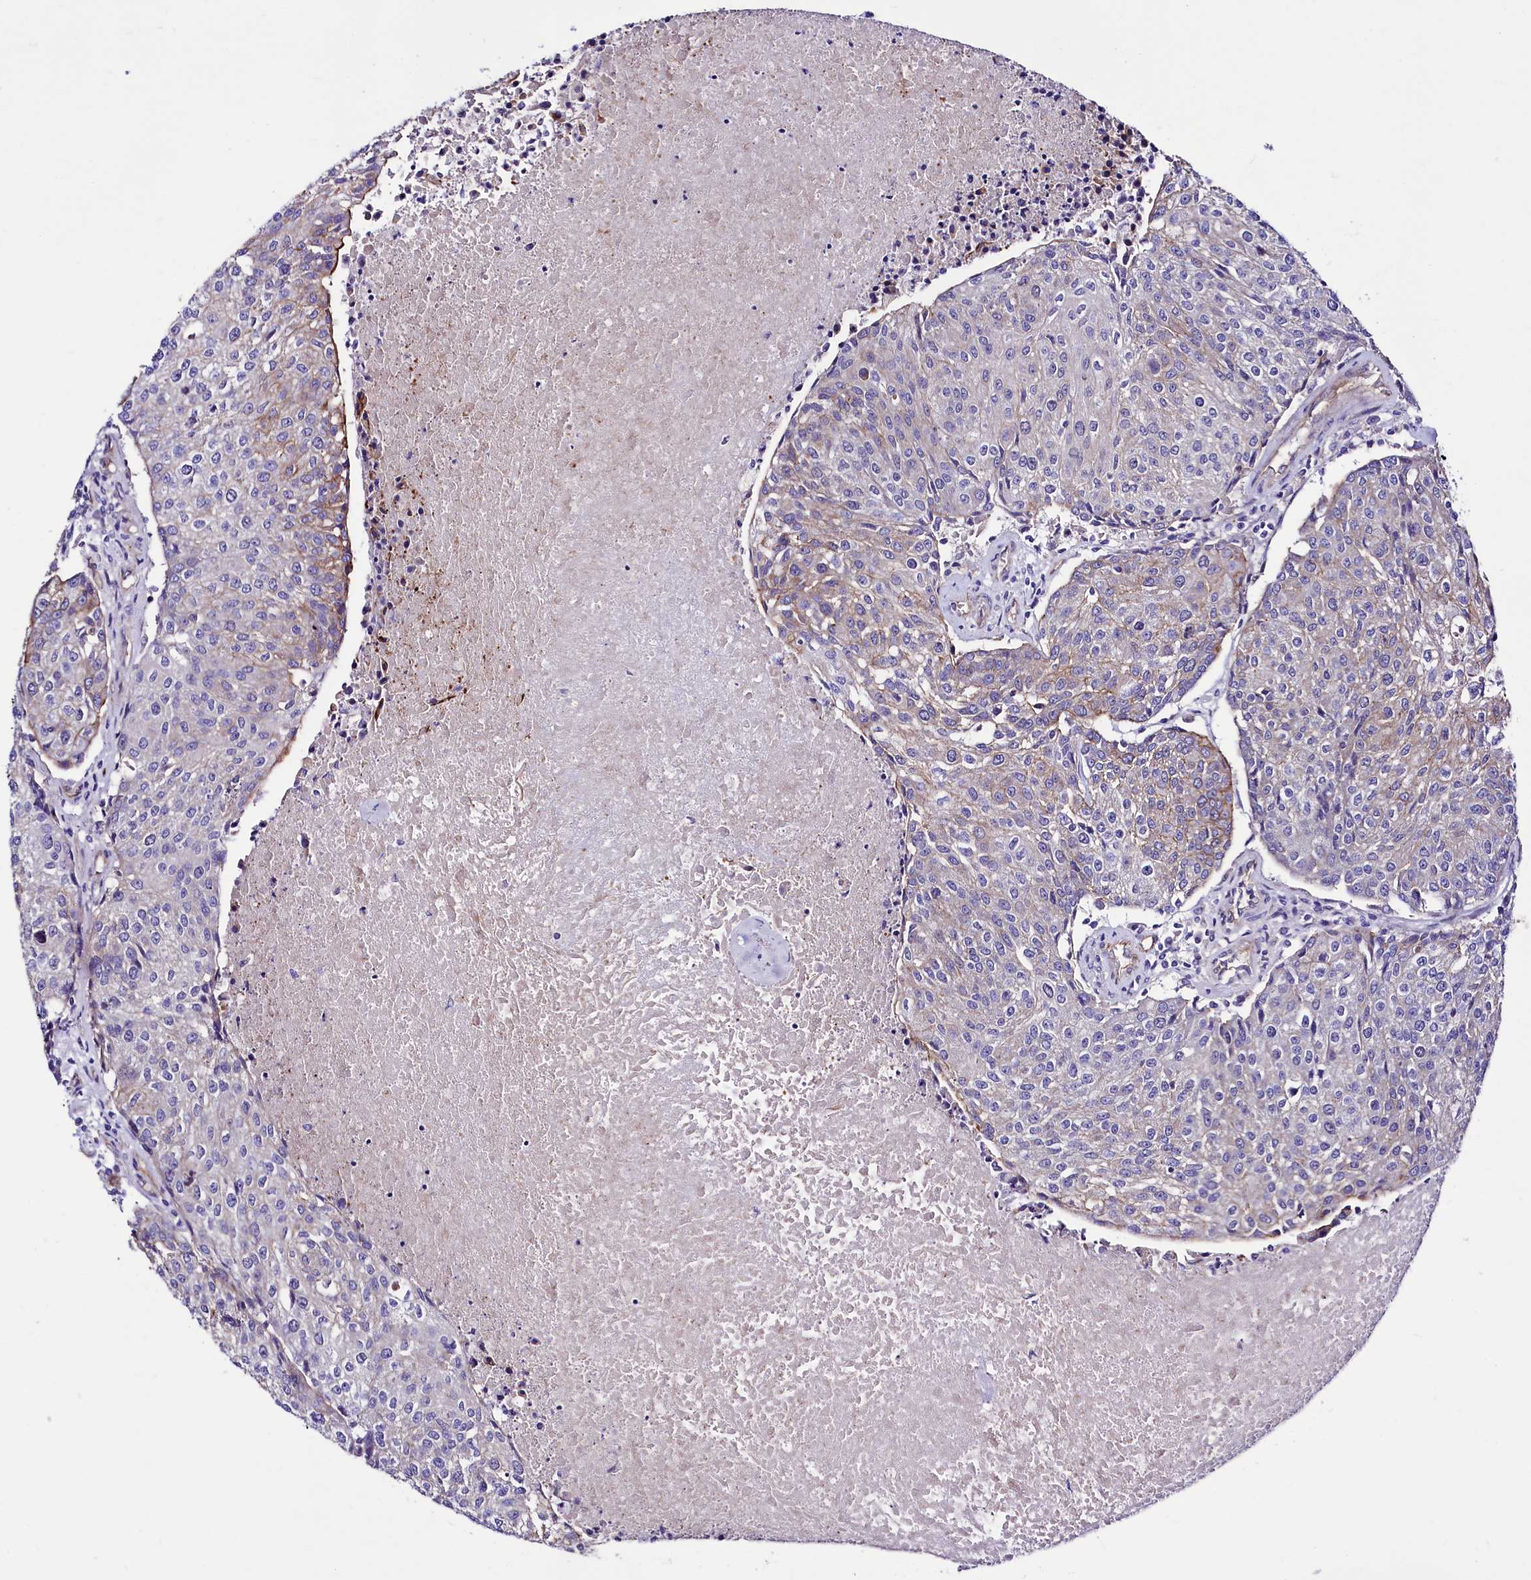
{"staining": {"intensity": "moderate", "quantity": "<25%", "location": "cytoplasmic/membranous"}, "tissue": "urothelial cancer", "cell_type": "Tumor cells", "image_type": "cancer", "snomed": [{"axis": "morphology", "description": "Urothelial carcinoma, High grade"}, {"axis": "topography", "description": "Urinary bladder"}], "caption": "Moderate cytoplasmic/membranous positivity for a protein is seen in about <25% of tumor cells of urothelial cancer using IHC.", "gene": "SLF1", "patient": {"sex": "female", "age": 85}}